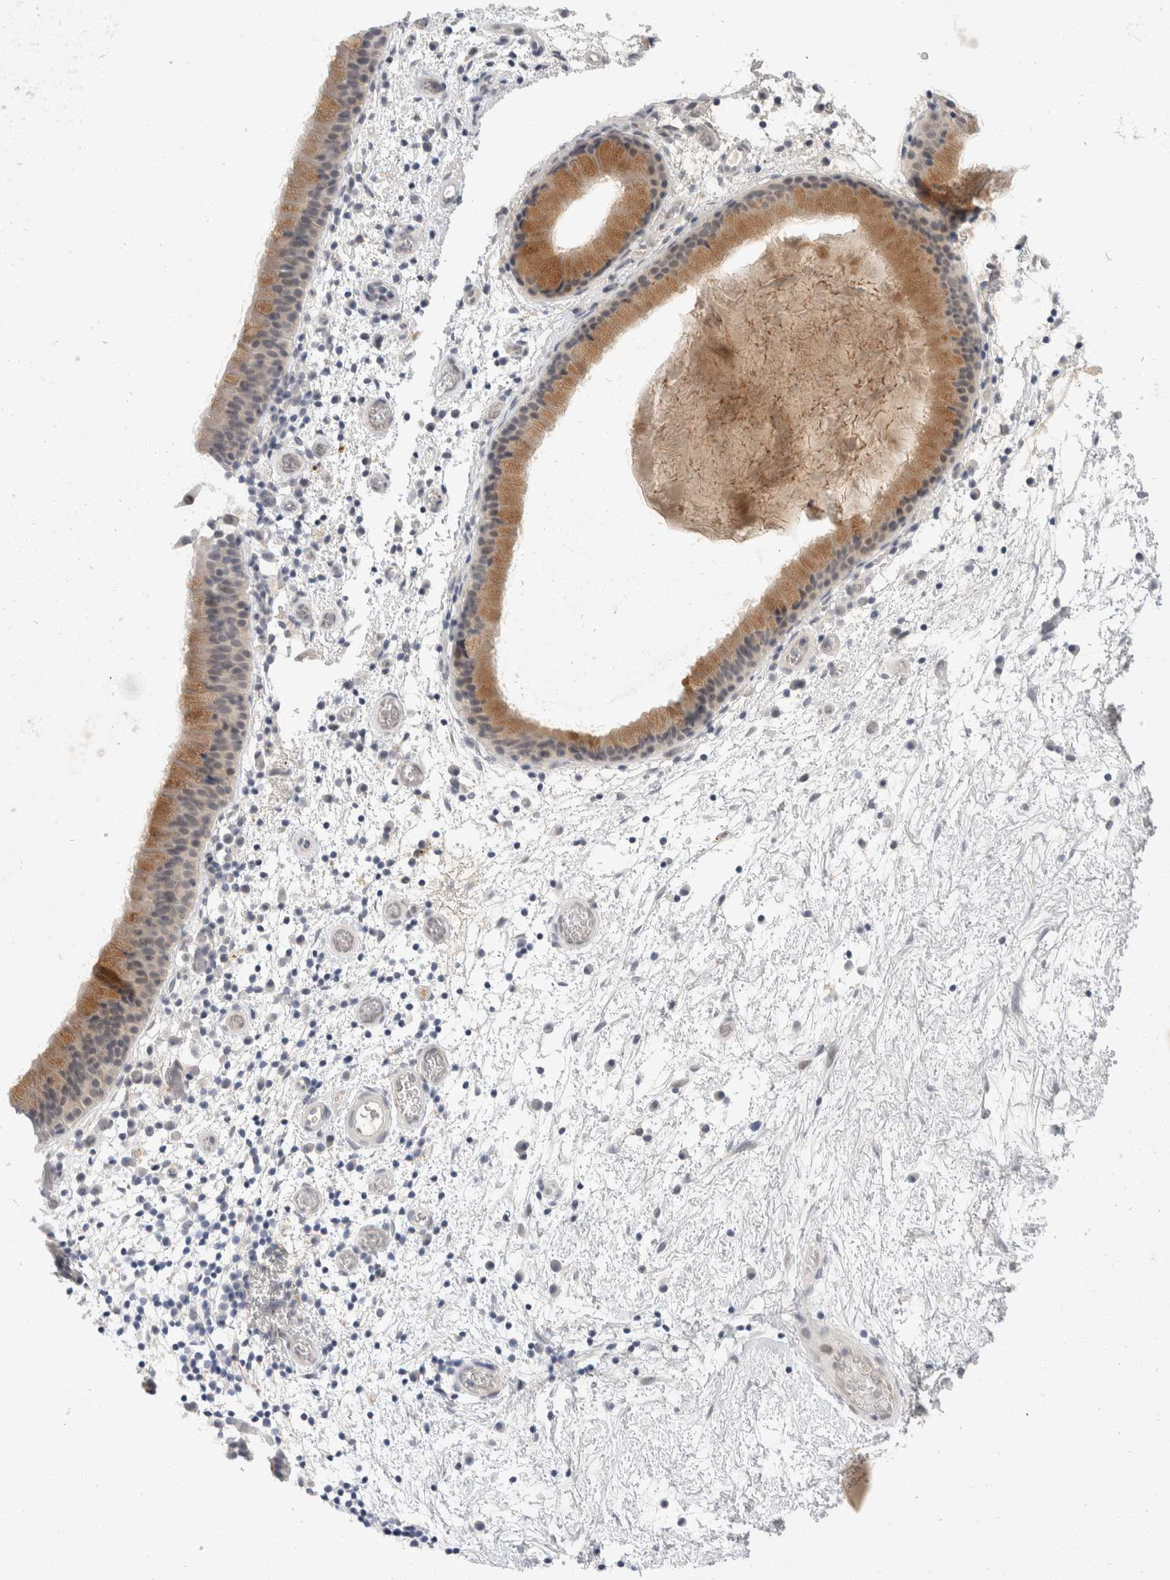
{"staining": {"intensity": "moderate", "quantity": "25%-75%", "location": "cytoplasmic/membranous"}, "tissue": "nasopharynx", "cell_type": "Respiratory epithelial cells", "image_type": "normal", "snomed": [{"axis": "morphology", "description": "Normal tissue, NOS"}, {"axis": "morphology", "description": "Inflammation, NOS"}, {"axis": "topography", "description": "Nasopharynx"}], "caption": "Protein expression analysis of unremarkable nasopharynx reveals moderate cytoplasmic/membranous positivity in approximately 25%-75% of respiratory epithelial cells.", "gene": "TOM1L2", "patient": {"sex": "male", "age": 48}}